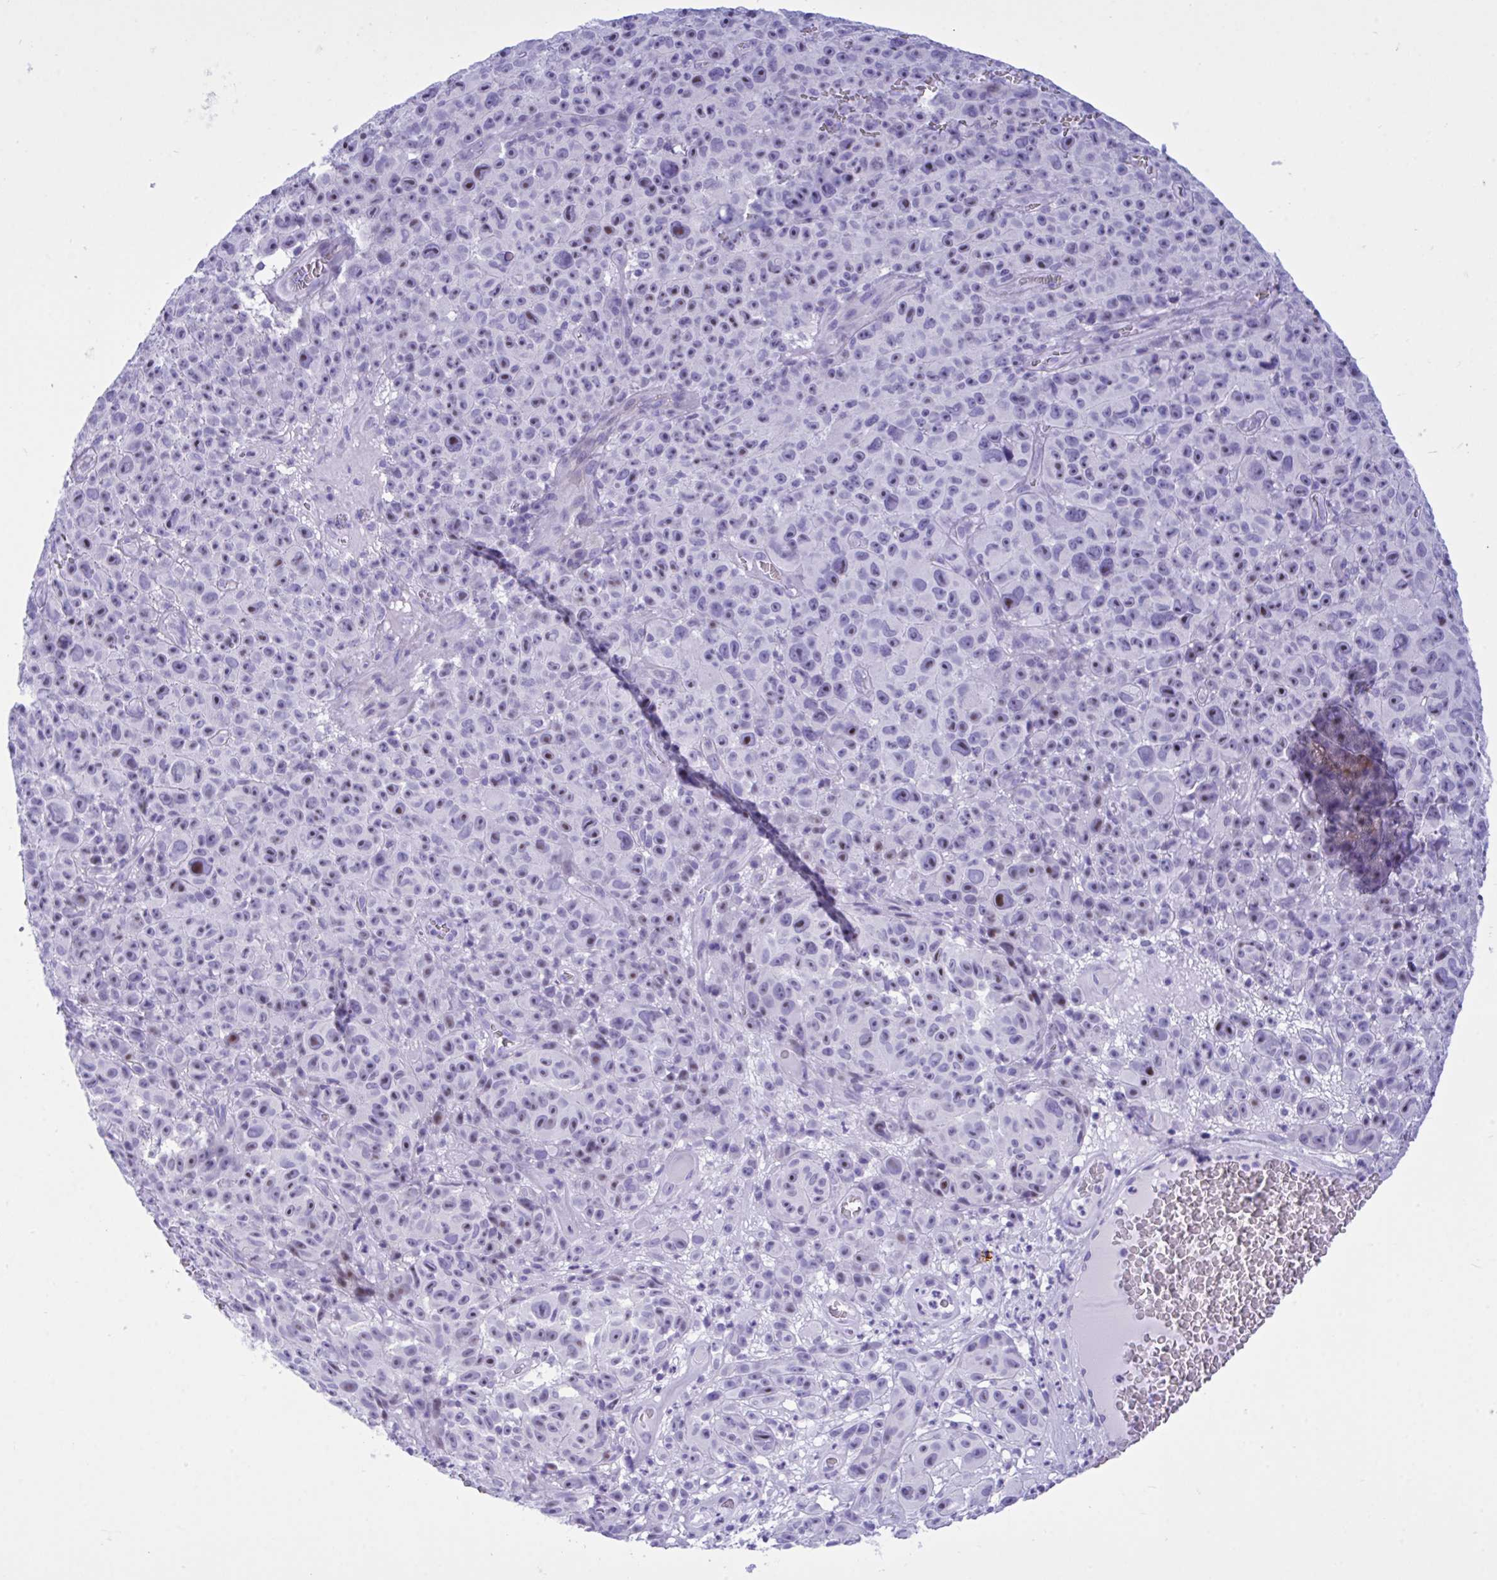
{"staining": {"intensity": "moderate", "quantity": "<25%", "location": "nuclear"}, "tissue": "melanoma", "cell_type": "Tumor cells", "image_type": "cancer", "snomed": [{"axis": "morphology", "description": "Malignant melanoma, NOS"}, {"axis": "topography", "description": "Skin"}], "caption": "About <25% of tumor cells in human malignant melanoma demonstrate moderate nuclear protein positivity as visualized by brown immunohistochemical staining.", "gene": "BEX5", "patient": {"sex": "female", "age": 82}}